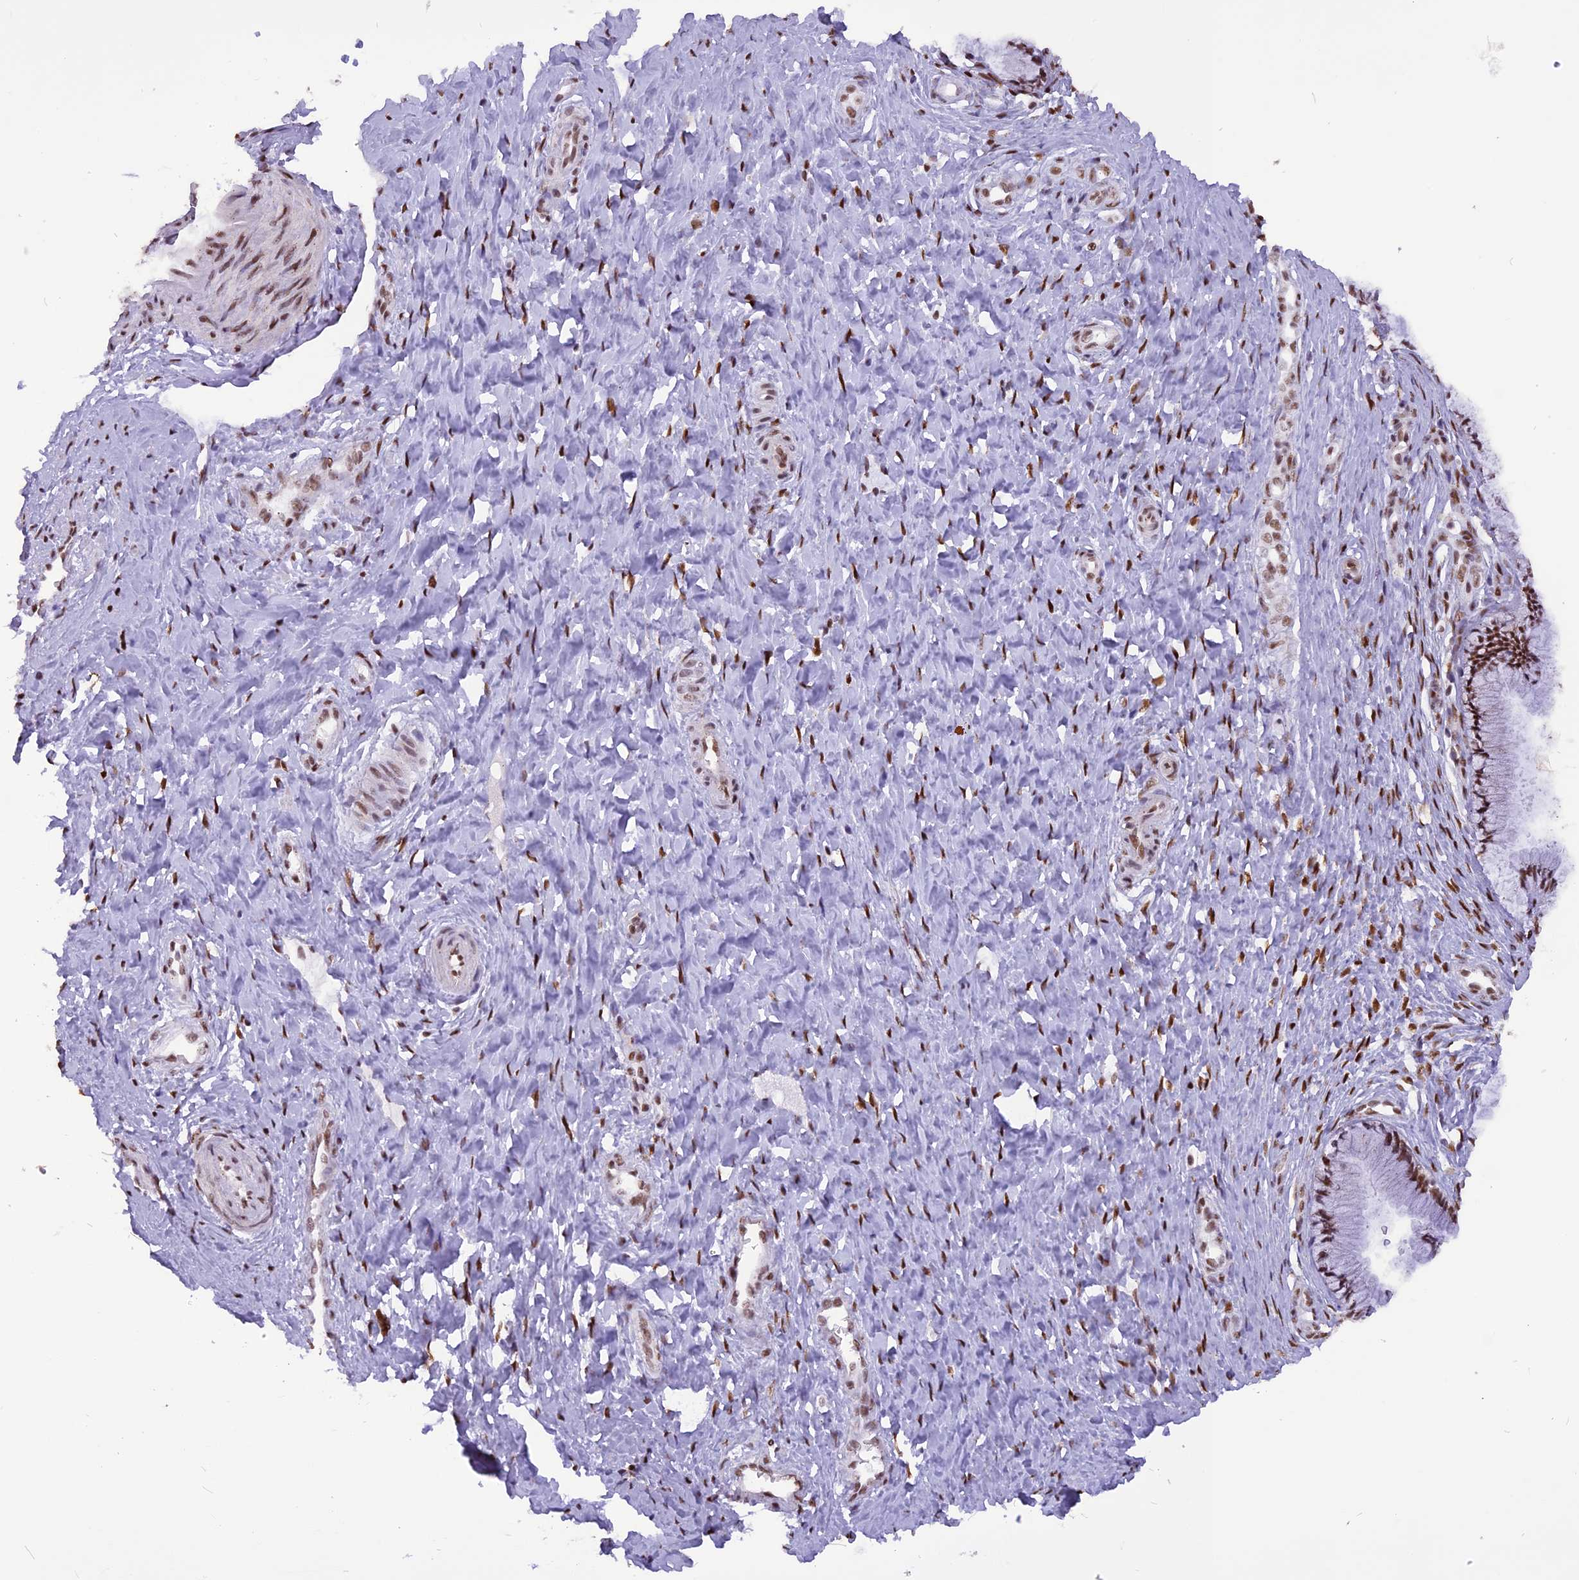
{"staining": {"intensity": "moderate", "quantity": ">75%", "location": "nuclear"}, "tissue": "cervix", "cell_type": "Glandular cells", "image_type": "normal", "snomed": [{"axis": "morphology", "description": "Normal tissue, NOS"}, {"axis": "topography", "description": "Cervix"}], "caption": "Immunohistochemistry (IHC) micrograph of normal human cervix stained for a protein (brown), which exhibits medium levels of moderate nuclear positivity in about >75% of glandular cells.", "gene": "IRF2BP1", "patient": {"sex": "female", "age": 36}}